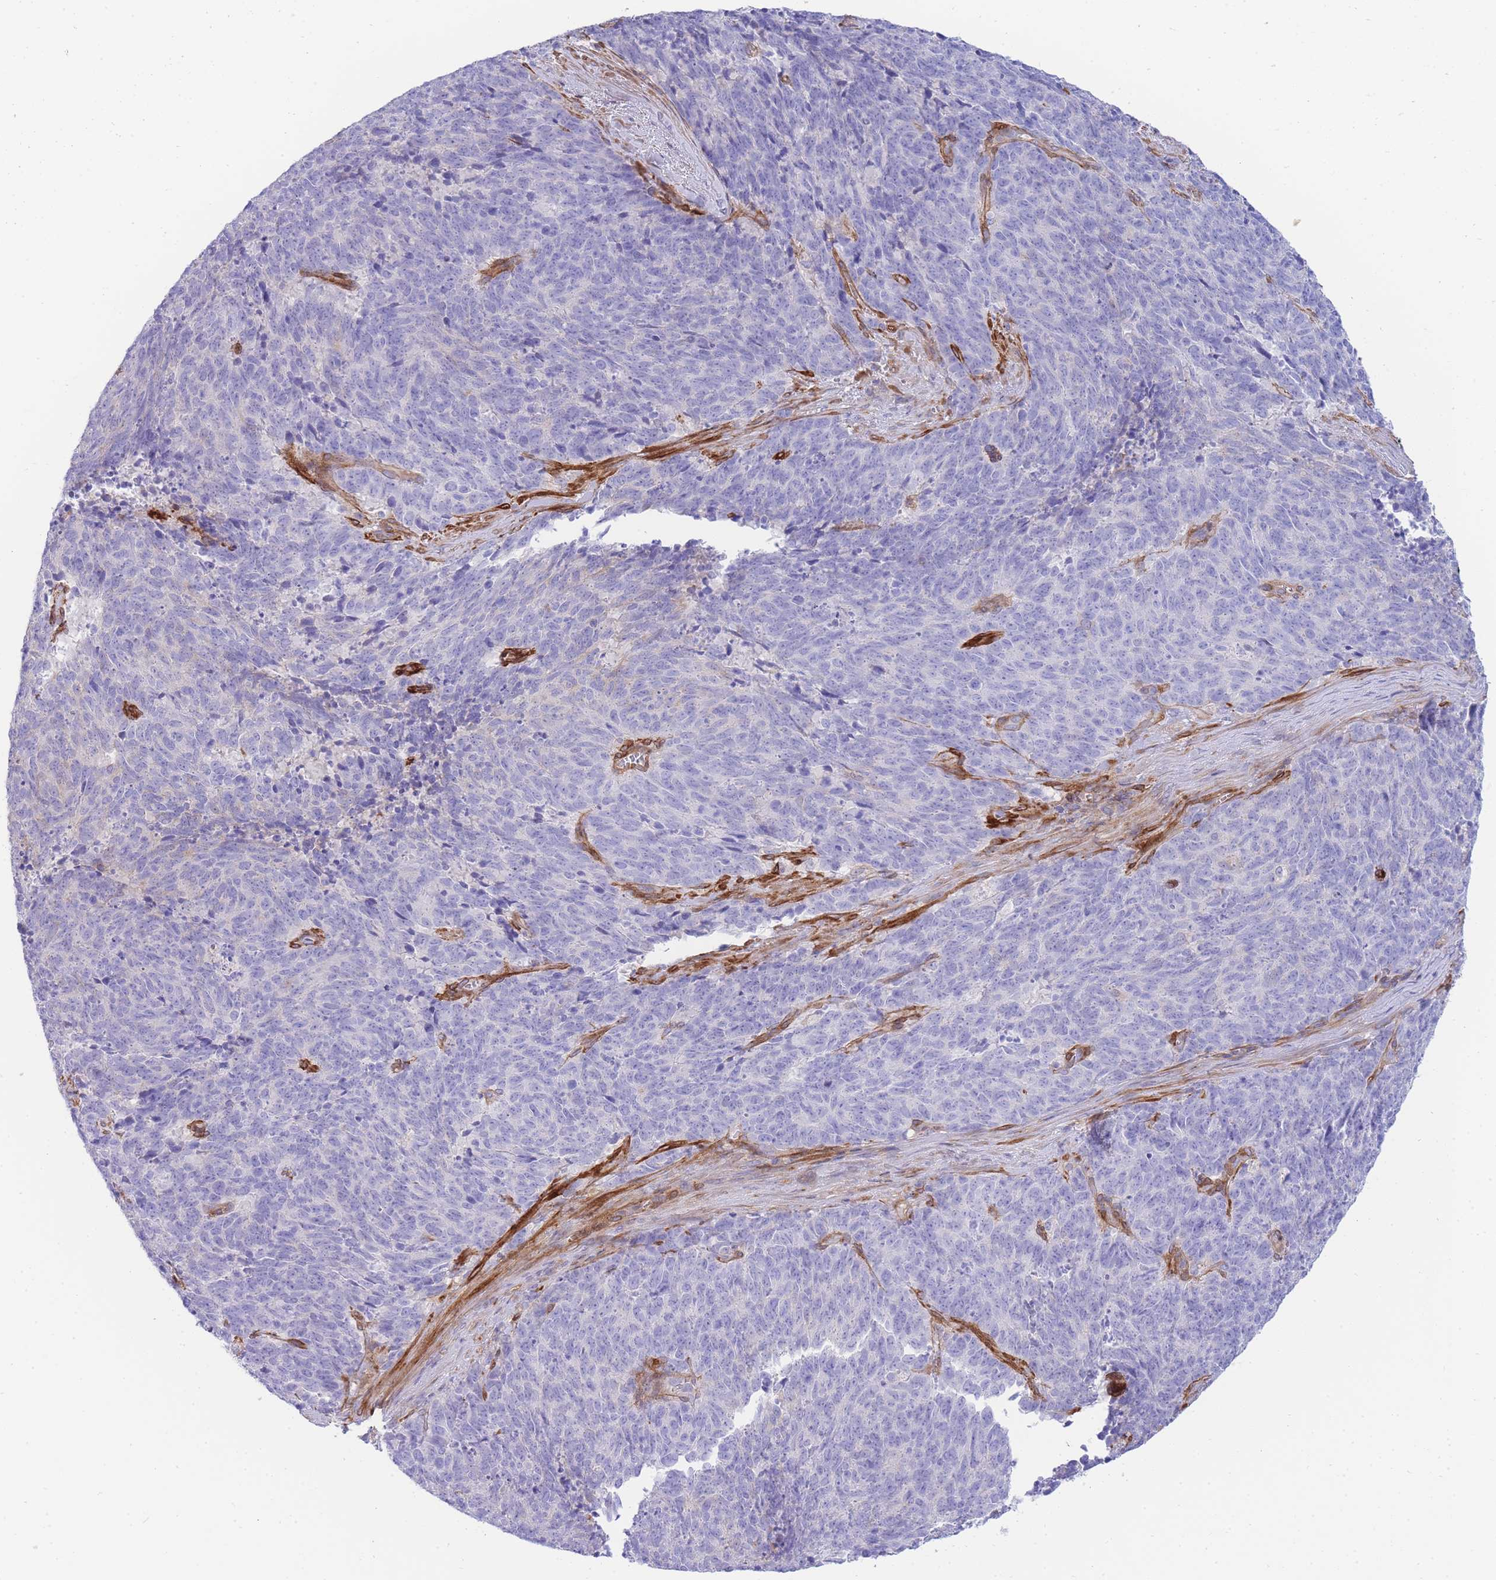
{"staining": {"intensity": "negative", "quantity": "none", "location": "none"}, "tissue": "cervical cancer", "cell_type": "Tumor cells", "image_type": "cancer", "snomed": [{"axis": "morphology", "description": "Squamous cell carcinoma, NOS"}, {"axis": "topography", "description": "Cervix"}], "caption": "DAB immunohistochemical staining of cervical cancer (squamous cell carcinoma) shows no significant positivity in tumor cells. (DAB (3,3'-diaminobenzidine) IHC with hematoxylin counter stain).", "gene": "FBN3", "patient": {"sex": "female", "age": 29}}